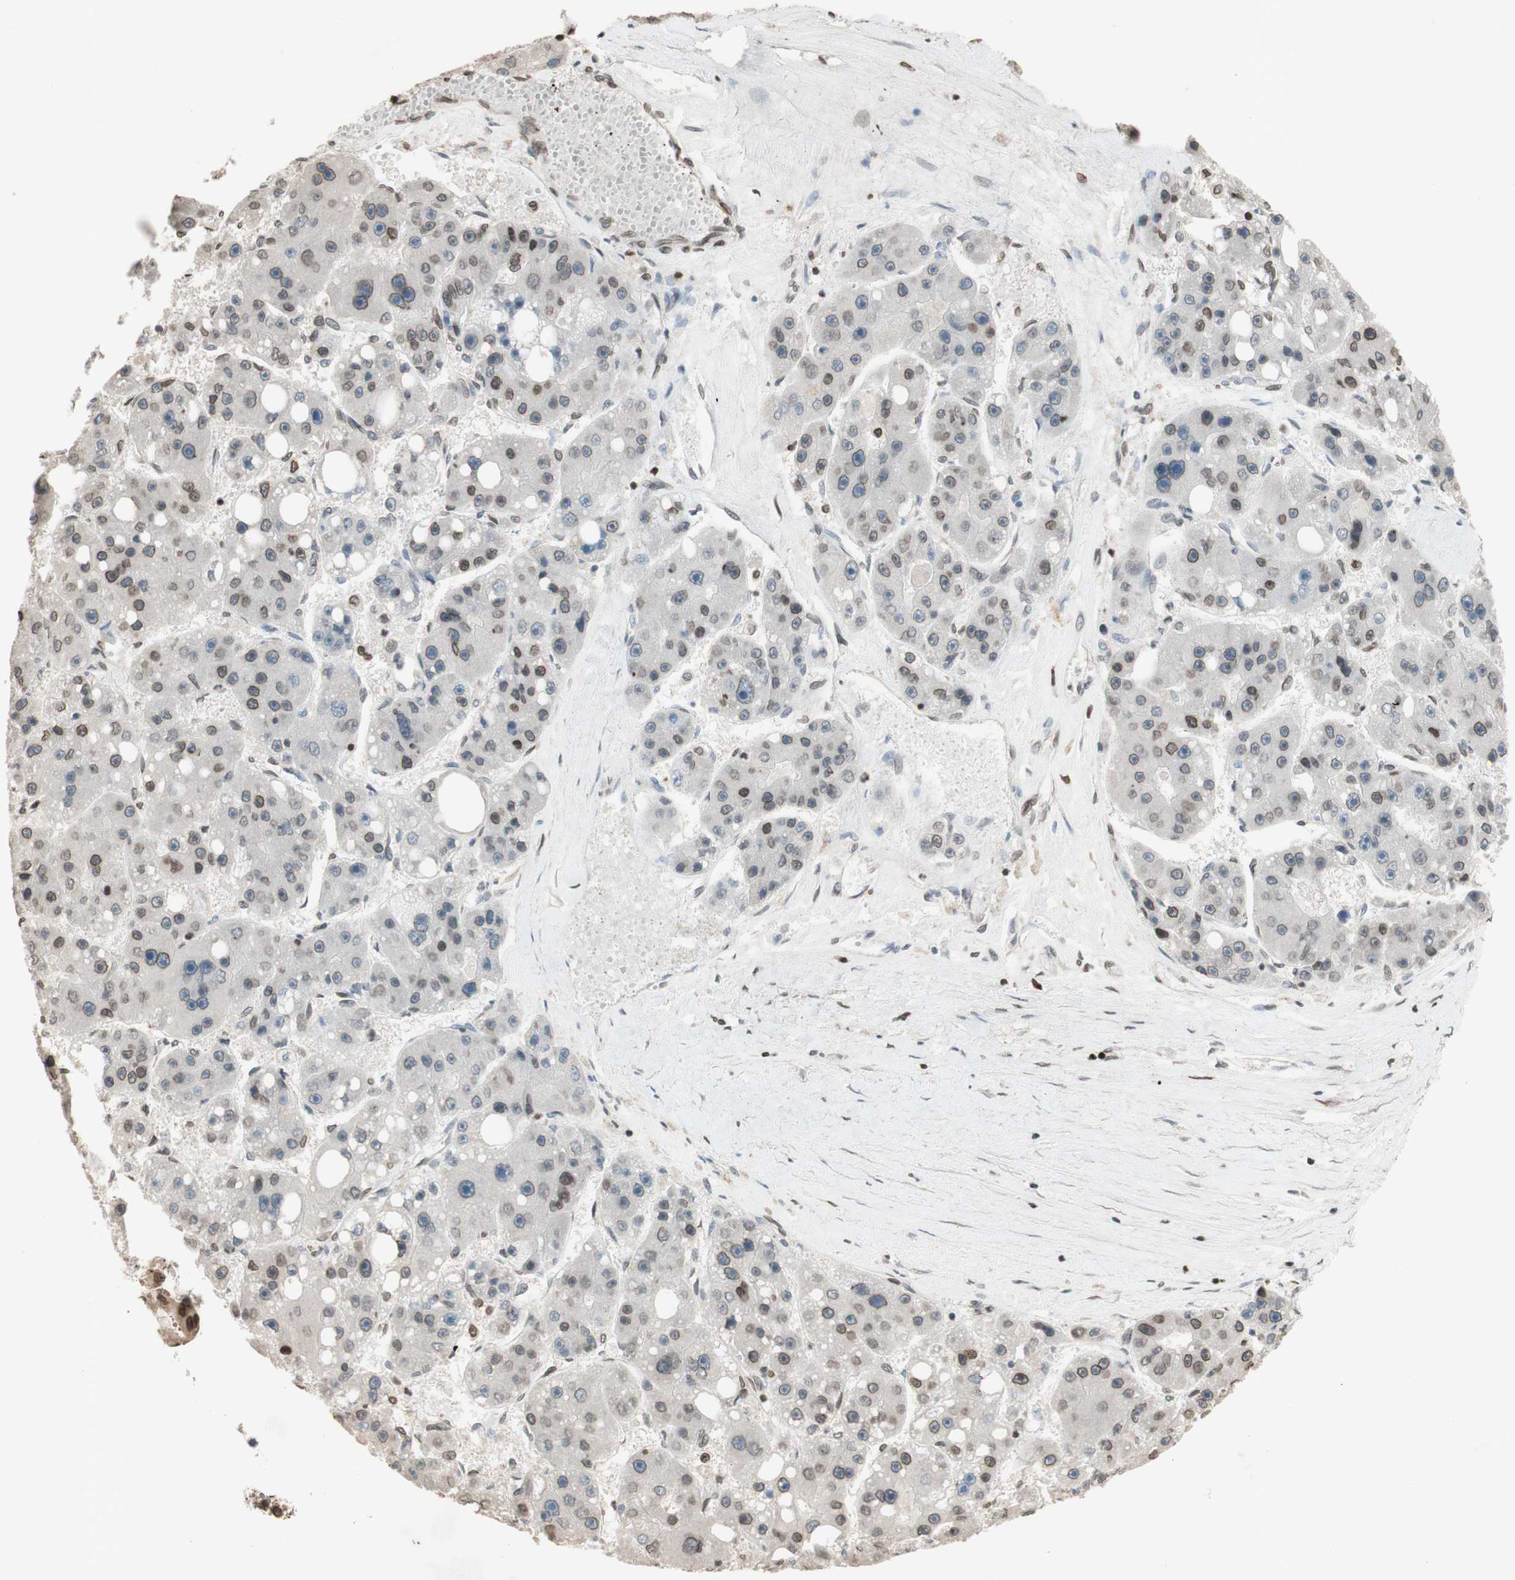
{"staining": {"intensity": "moderate", "quantity": "25%-75%", "location": "cytoplasmic/membranous,nuclear"}, "tissue": "liver cancer", "cell_type": "Tumor cells", "image_type": "cancer", "snomed": [{"axis": "morphology", "description": "Carcinoma, Hepatocellular, NOS"}, {"axis": "topography", "description": "Liver"}], "caption": "A micrograph showing moderate cytoplasmic/membranous and nuclear expression in approximately 25%-75% of tumor cells in liver cancer (hepatocellular carcinoma), as visualized by brown immunohistochemical staining.", "gene": "TMPO", "patient": {"sex": "female", "age": 61}}